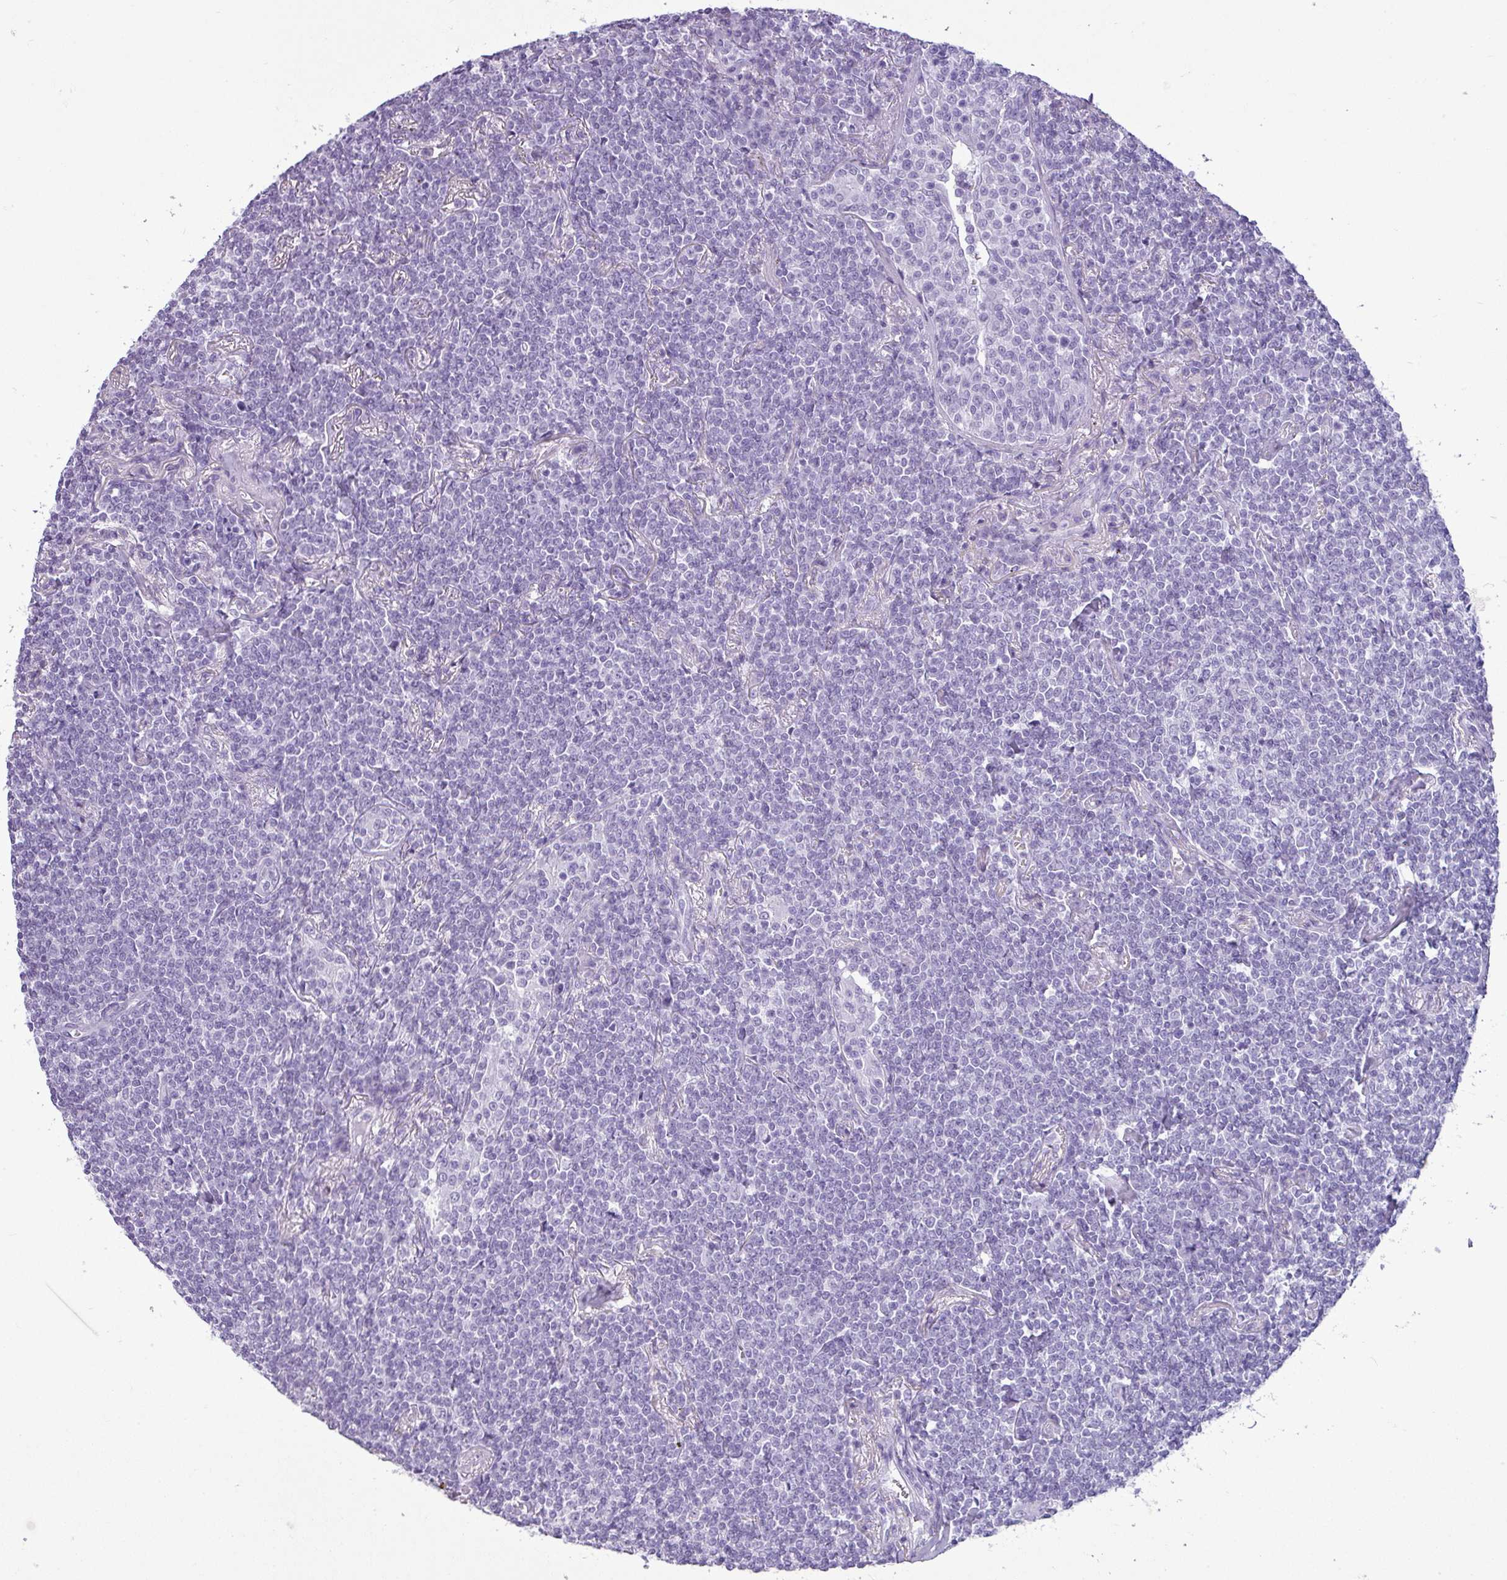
{"staining": {"intensity": "negative", "quantity": "none", "location": "none"}, "tissue": "lymphoma", "cell_type": "Tumor cells", "image_type": "cancer", "snomed": [{"axis": "morphology", "description": "Malignant lymphoma, non-Hodgkin's type, Low grade"}, {"axis": "topography", "description": "Lung"}], "caption": "High magnification brightfield microscopy of low-grade malignant lymphoma, non-Hodgkin's type stained with DAB (3,3'-diaminobenzidine) (brown) and counterstained with hematoxylin (blue): tumor cells show no significant positivity.", "gene": "AMY1B", "patient": {"sex": "female", "age": 71}}